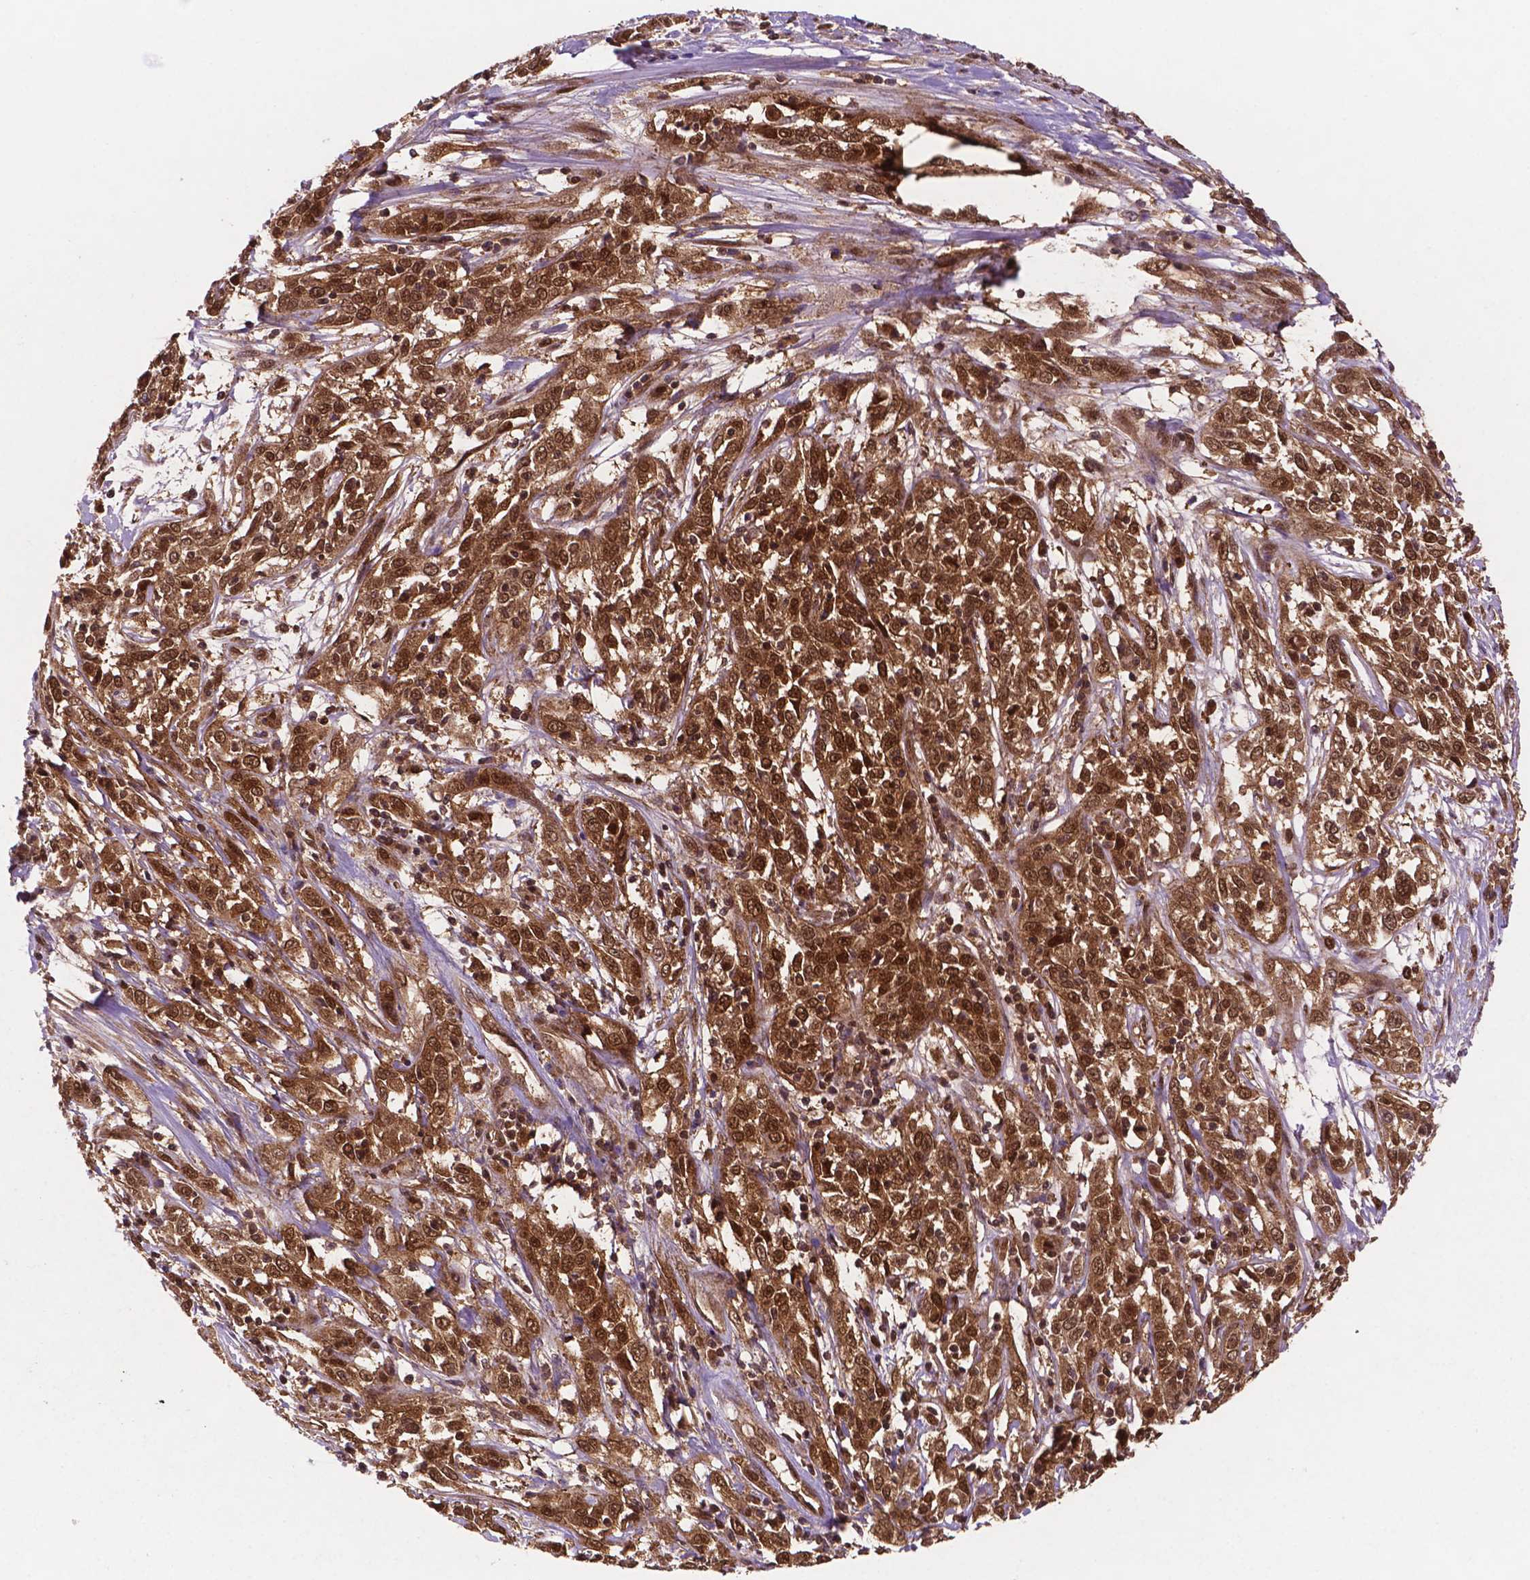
{"staining": {"intensity": "strong", "quantity": ">75%", "location": "cytoplasmic/membranous,nuclear"}, "tissue": "cervical cancer", "cell_type": "Tumor cells", "image_type": "cancer", "snomed": [{"axis": "morphology", "description": "Adenocarcinoma, NOS"}, {"axis": "topography", "description": "Cervix"}], "caption": "DAB immunohistochemical staining of human cervical cancer exhibits strong cytoplasmic/membranous and nuclear protein staining in approximately >75% of tumor cells.", "gene": "UBE2L6", "patient": {"sex": "female", "age": 40}}